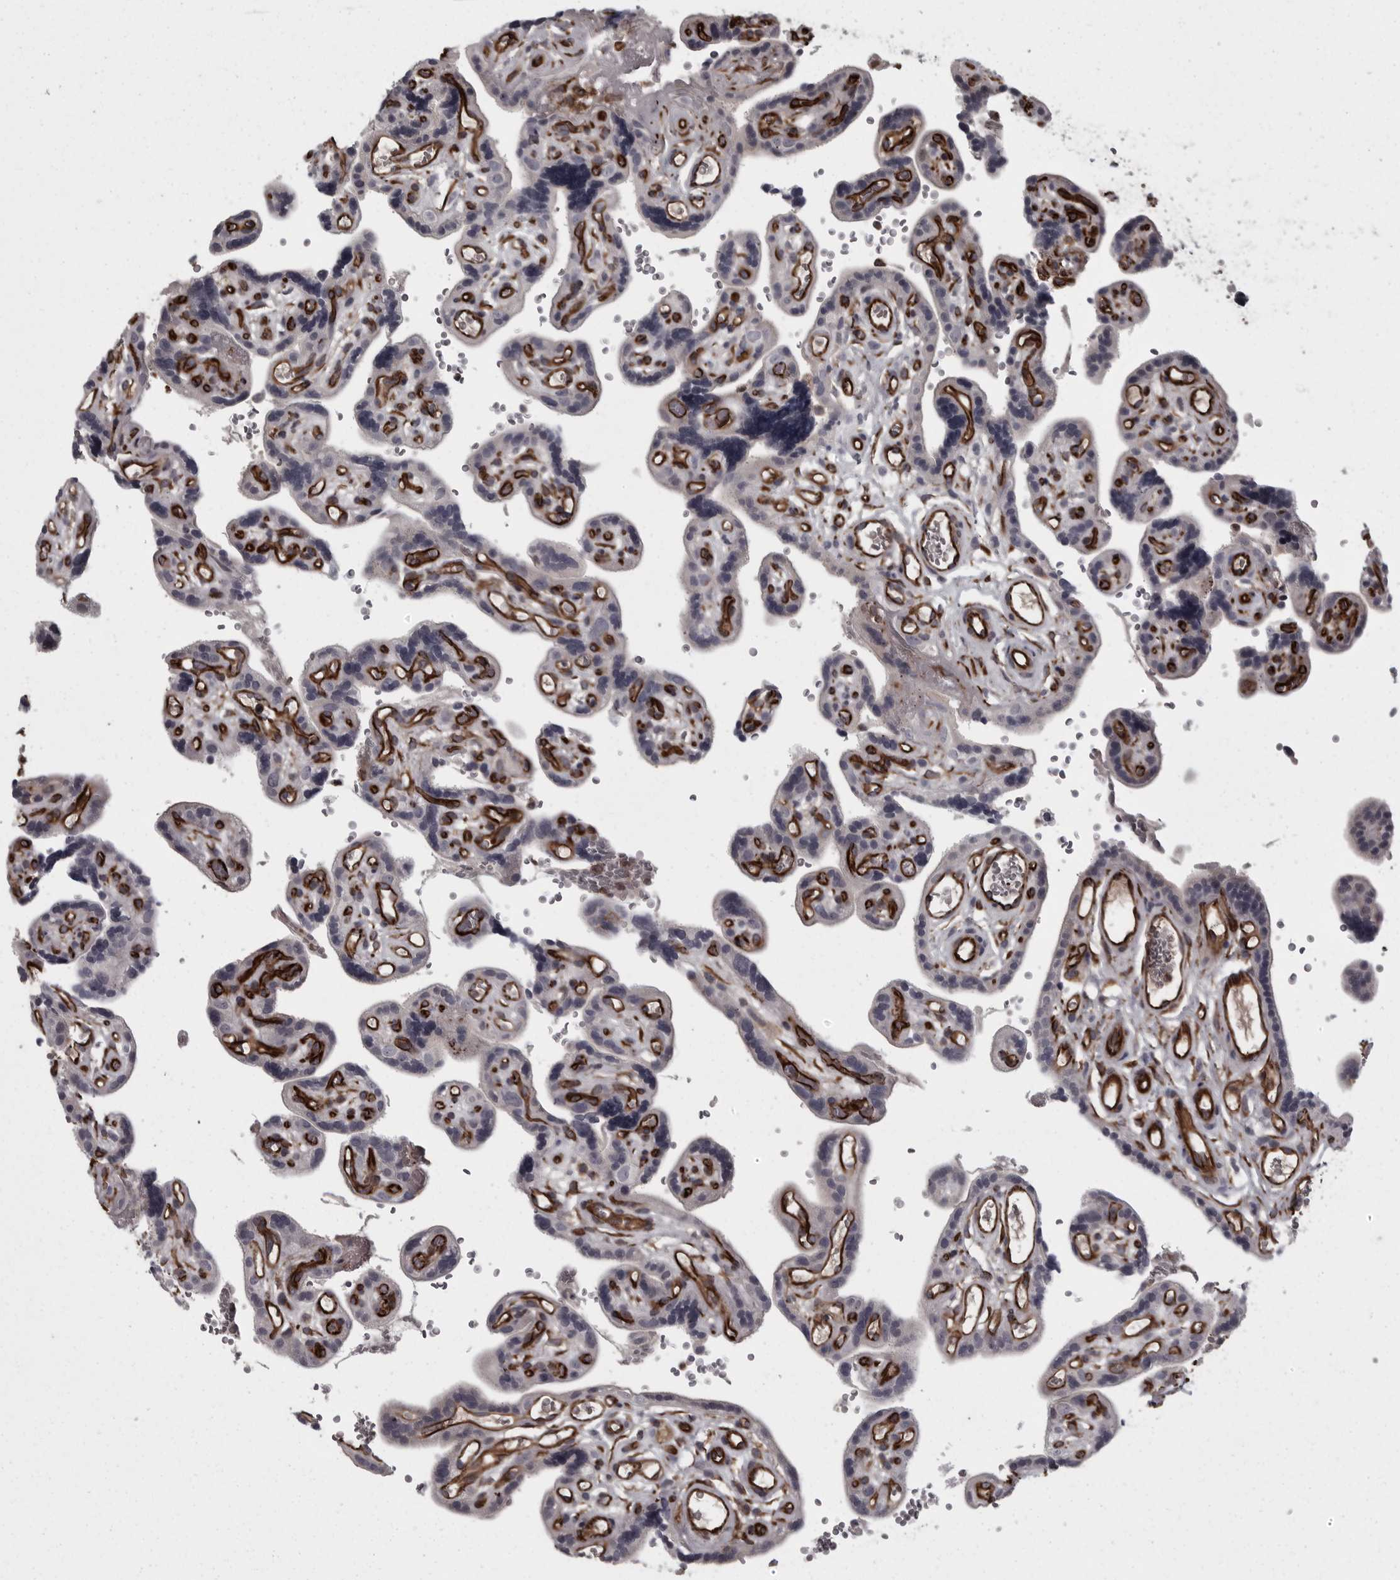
{"staining": {"intensity": "strong", "quantity": ">75%", "location": "cytoplasmic/membranous"}, "tissue": "placenta", "cell_type": "Decidual cells", "image_type": "normal", "snomed": [{"axis": "morphology", "description": "Normal tissue, NOS"}, {"axis": "topography", "description": "Placenta"}], "caption": "Decidual cells show high levels of strong cytoplasmic/membranous positivity in about >75% of cells in normal human placenta. Using DAB (3,3'-diaminobenzidine) (brown) and hematoxylin (blue) stains, captured at high magnification using brightfield microscopy.", "gene": "FAAP100", "patient": {"sex": "female", "age": 30}}